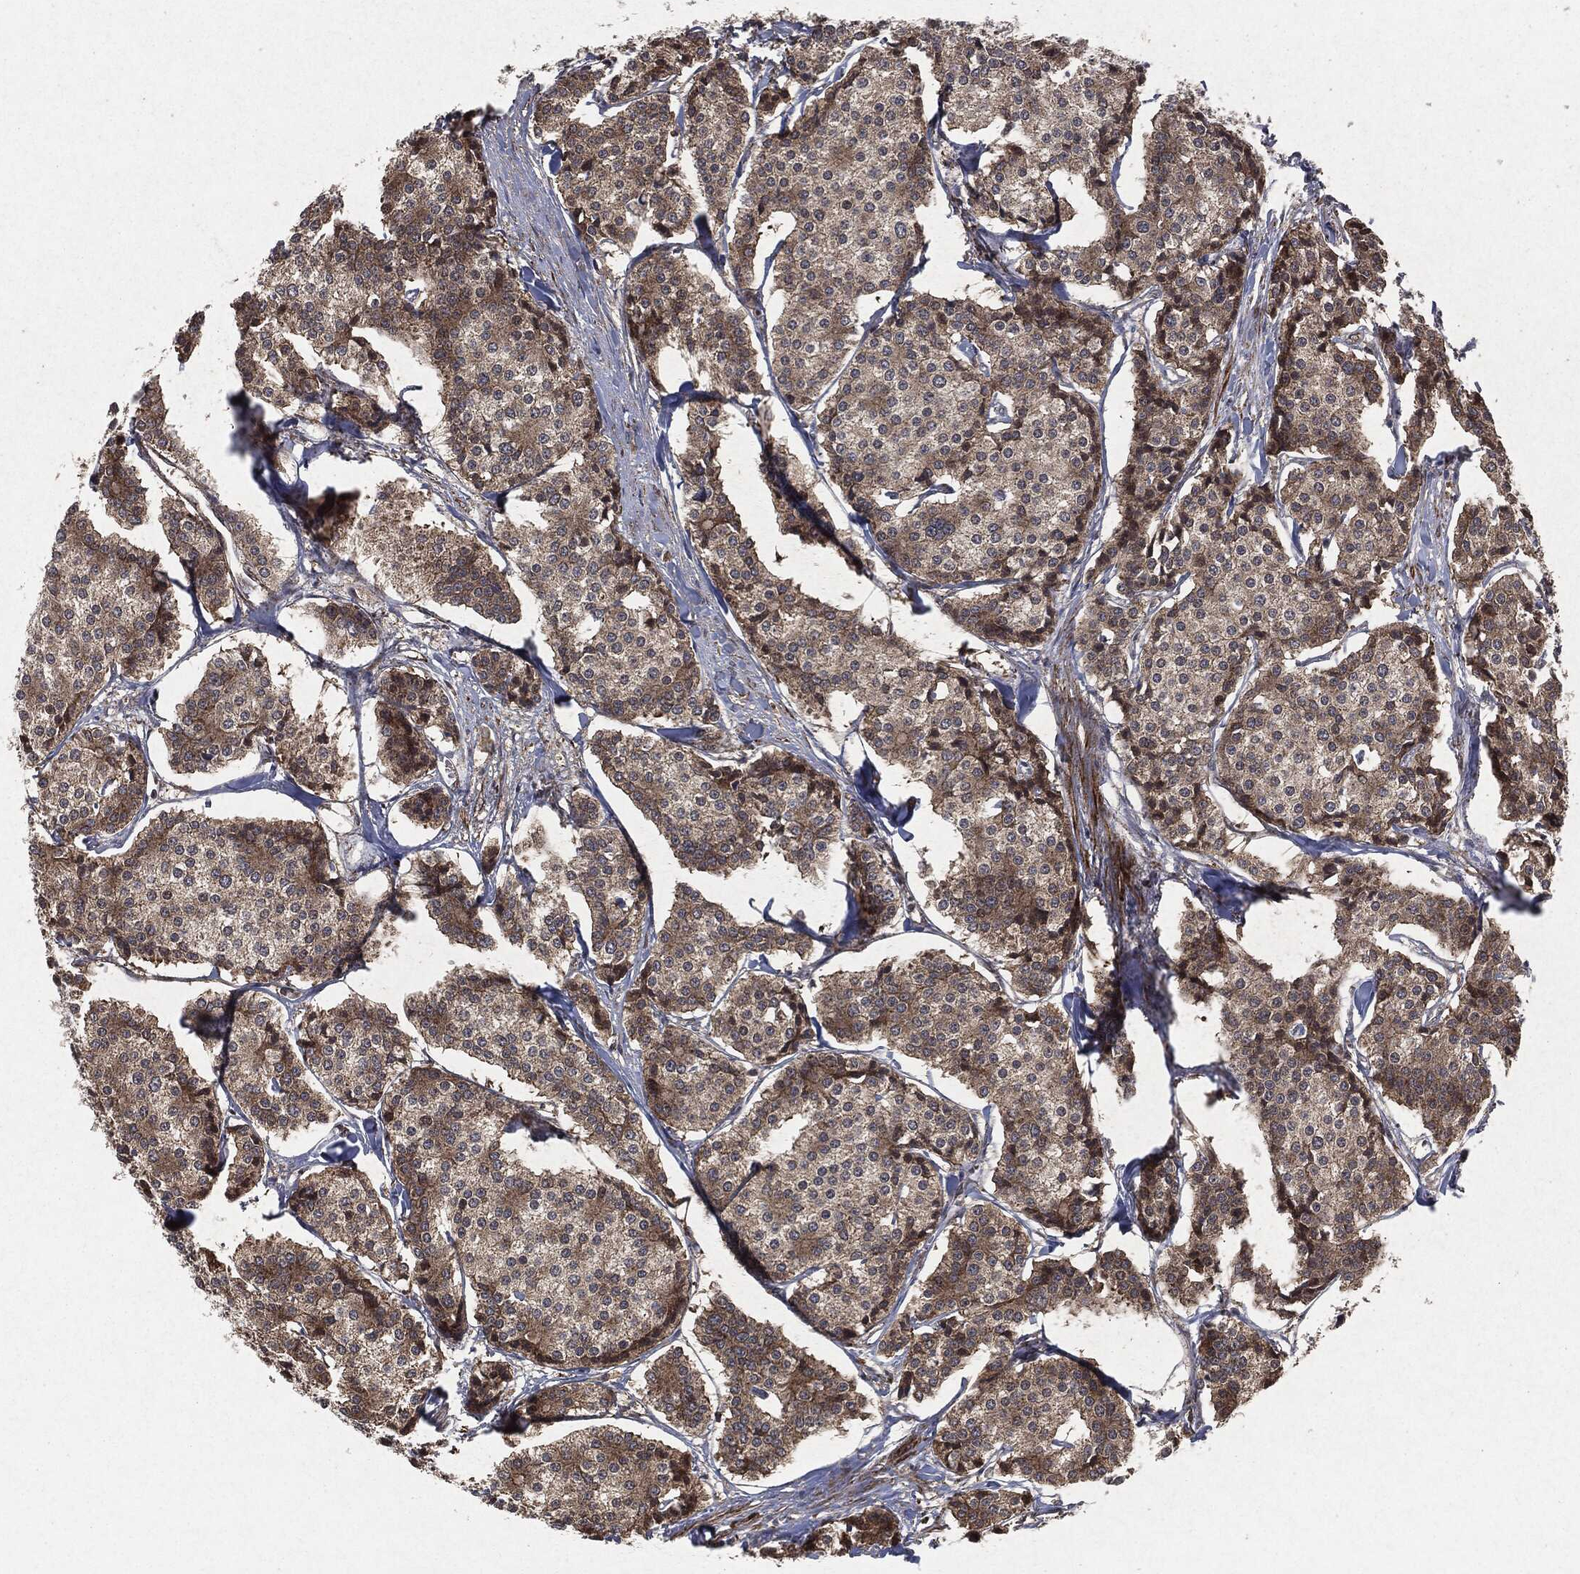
{"staining": {"intensity": "moderate", "quantity": "25%-75%", "location": "cytoplasmic/membranous"}, "tissue": "carcinoid", "cell_type": "Tumor cells", "image_type": "cancer", "snomed": [{"axis": "morphology", "description": "Carcinoid, malignant, NOS"}, {"axis": "topography", "description": "Small intestine"}], "caption": "Malignant carcinoid tissue demonstrates moderate cytoplasmic/membranous expression in approximately 25%-75% of tumor cells, visualized by immunohistochemistry. (DAB (3,3'-diaminobenzidine) = brown stain, brightfield microscopy at high magnification).", "gene": "RAF1", "patient": {"sex": "female", "age": 65}}